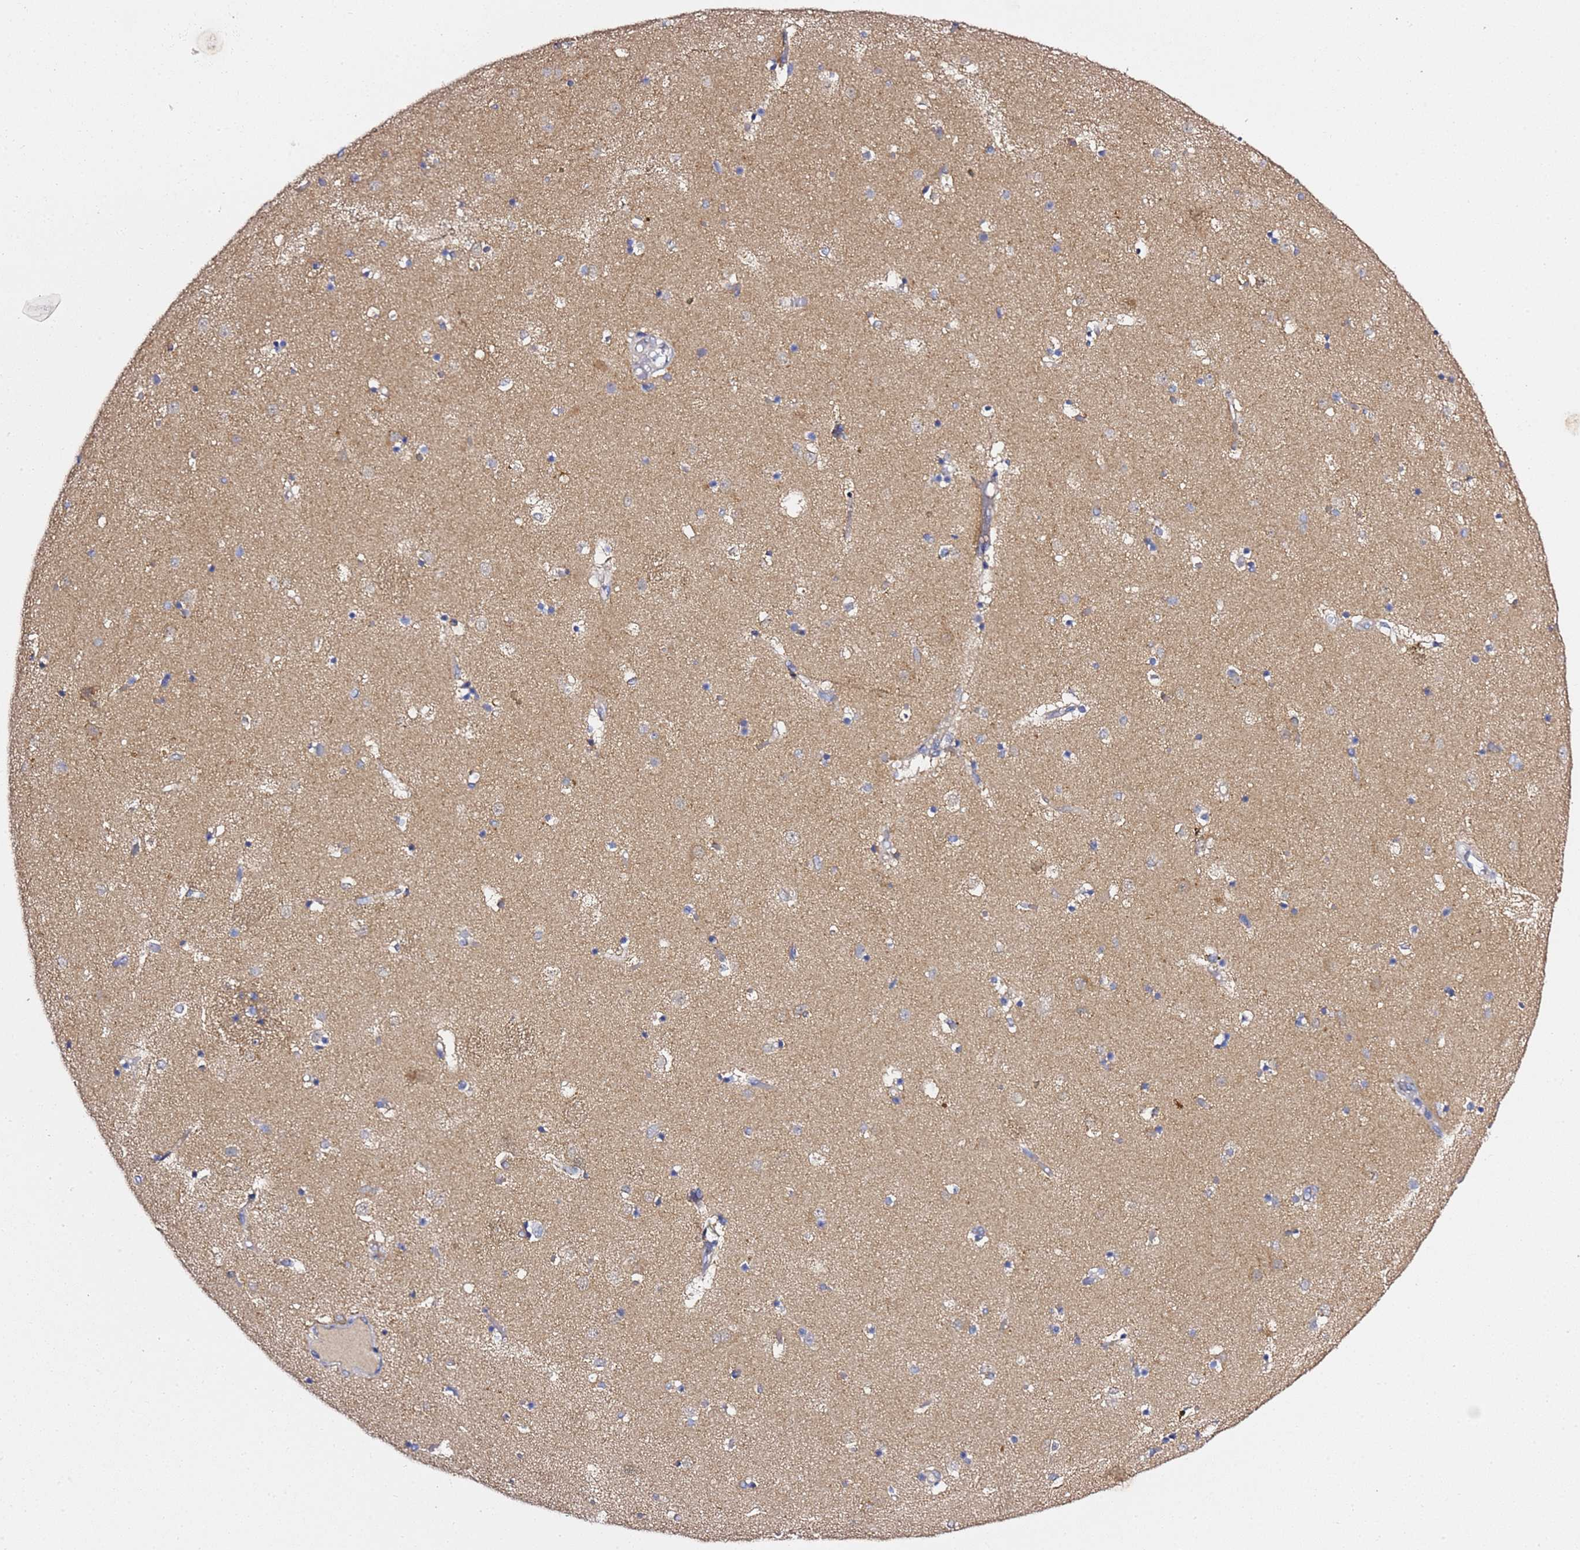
{"staining": {"intensity": "weak", "quantity": "25%-75%", "location": "cytoplasmic/membranous"}, "tissue": "caudate", "cell_type": "Glial cells", "image_type": "normal", "snomed": [{"axis": "morphology", "description": "Normal tissue, NOS"}, {"axis": "topography", "description": "Lateral ventricle wall"}], "caption": "Immunohistochemistry (IHC) (DAB (3,3'-diaminobenzidine)) staining of unremarkable caudate demonstrates weak cytoplasmic/membranous protein expression in about 25%-75% of glial cells. Using DAB (3,3'-diaminobenzidine) (brown) and hematoxylin (blue) stains, captured at high magnification using brightfield microscopy.", "gene": "C19orf12", "patient": {"sex": "female", "age": 52}}